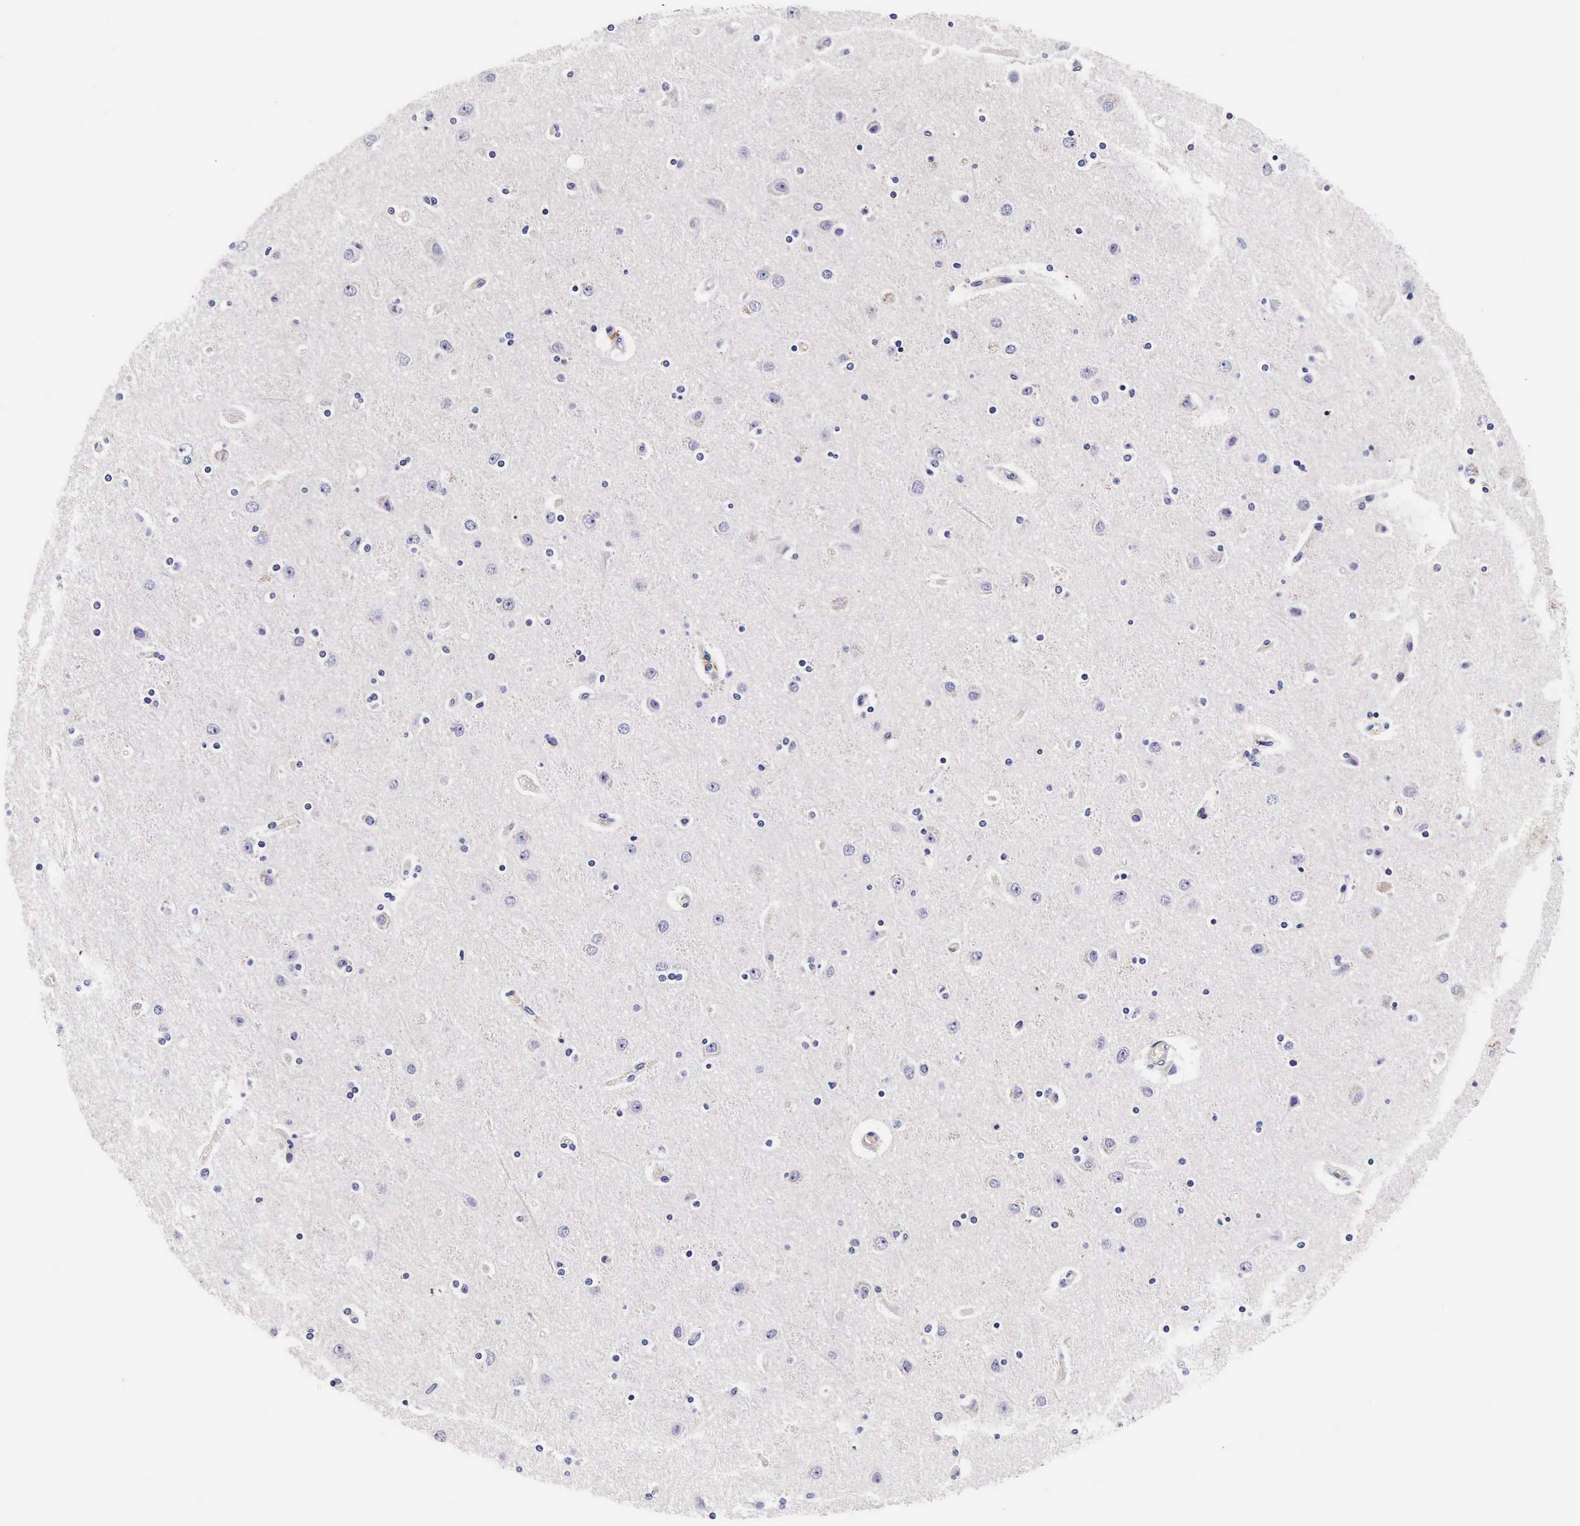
{"staining": {"intensity": "negative", "quantity": "none", "location": "none"}, "tissue": "cerebral cortex", "cell_type": "Endothelial cells", "image_type": "normal", "snomed": [{"axis": "morphology", "description": "Normal tissue, NOS"}, {"axis": "topography", "description": "Cerebral cortex"}], "caption": "A micrograph of cerebral cortex stained for a protein exhibits no brown staining in endothelial cells.", "gene": "UPRT", "patient": {"sex": "female", "age": 54}}